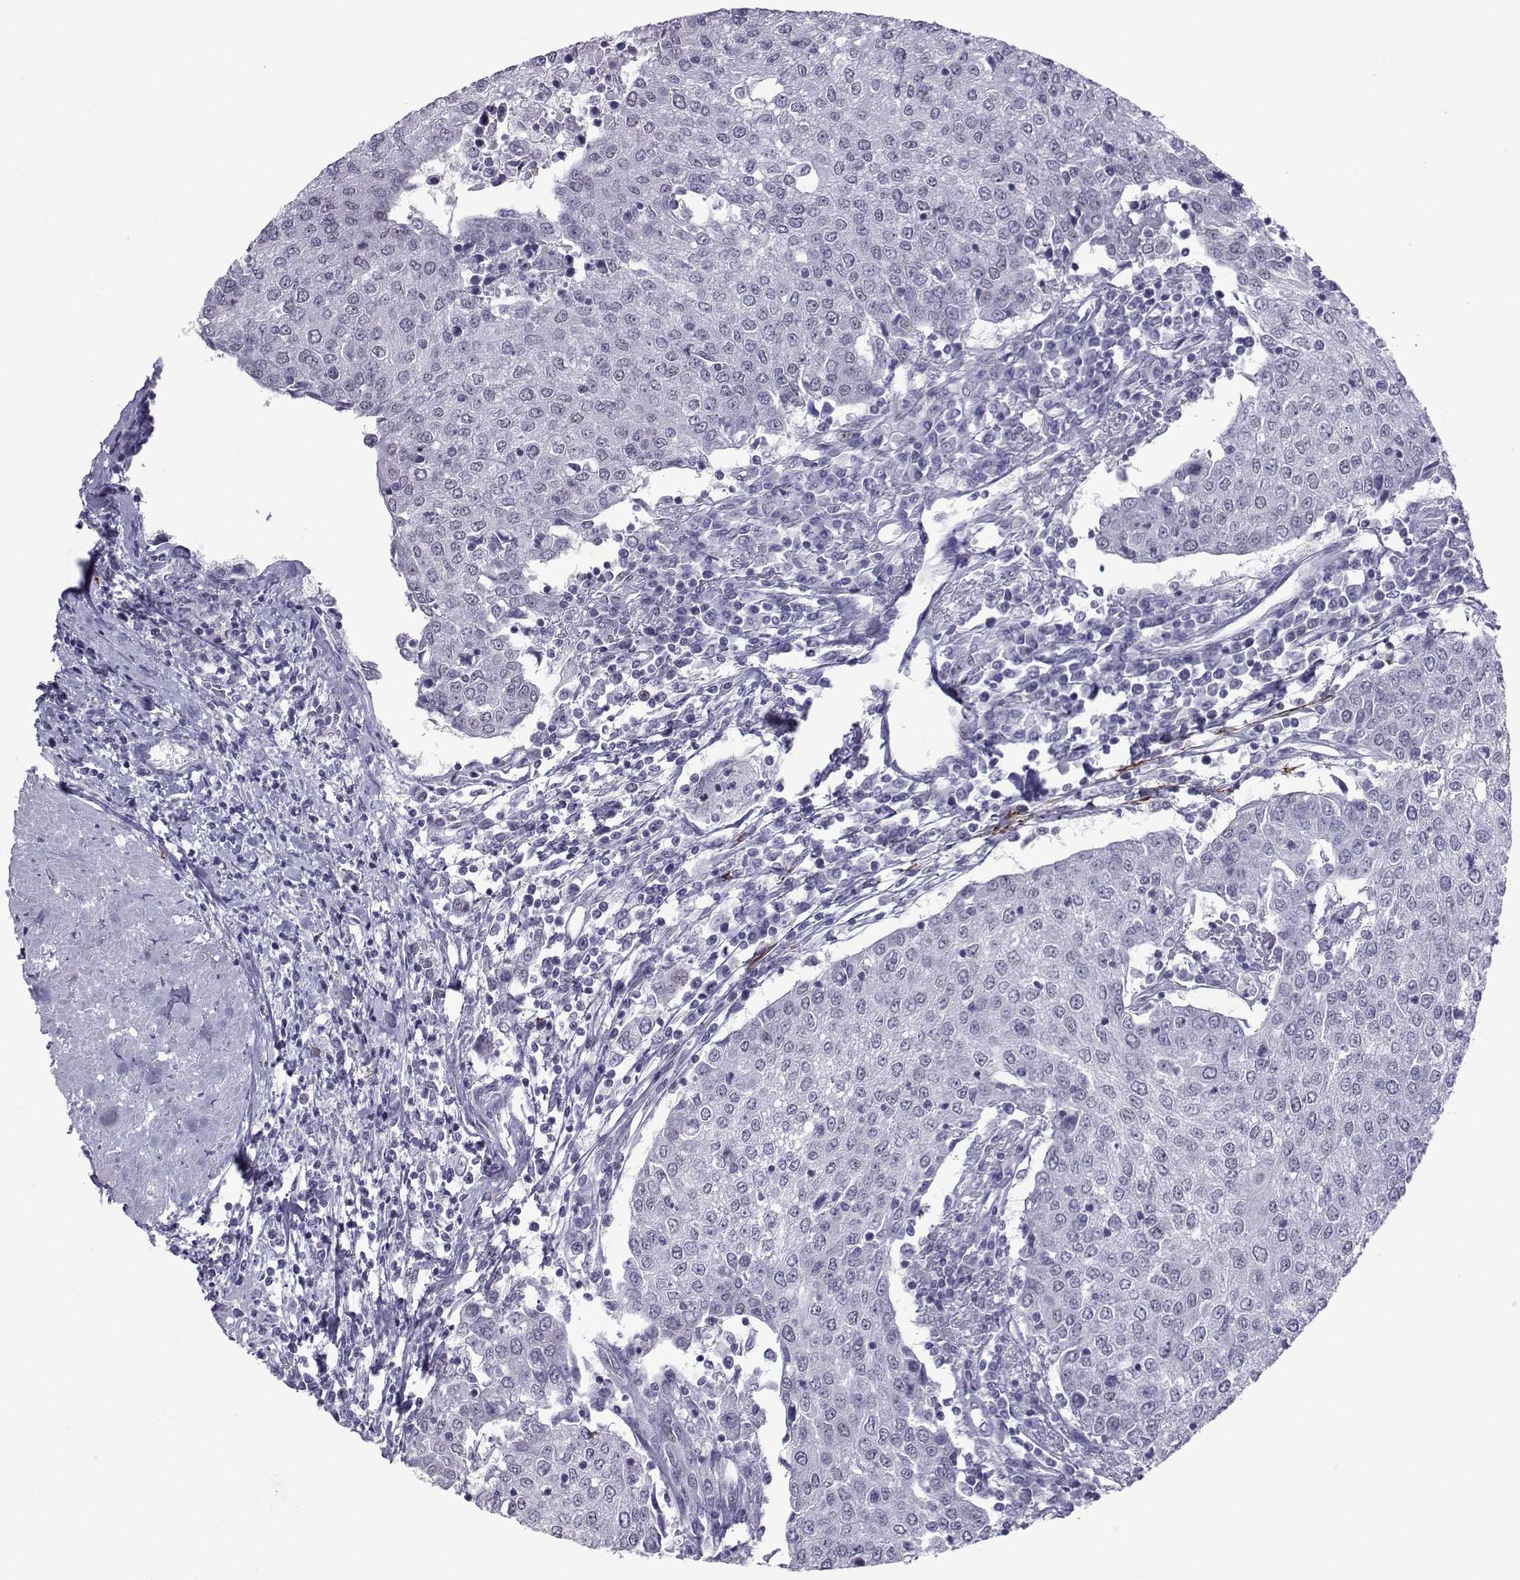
{"staining": {"intensity": "negative", "quantity": "none", "location": "none"}, "tissue": "urothelial cancer", "cell_type": "Tumor cells", "image_type": "cancer", "snomed": [{"axis": "morphology", "description": "Urothelial carcinoma, High grade"}, {"axis": "topography", "description": "Urinary bladder"}], "caption": "An image of human urothelial cancer is negative for staining in tumor cells.", "gene": "LORICRIN", "patient": {"sex": "female", "age": 85}}